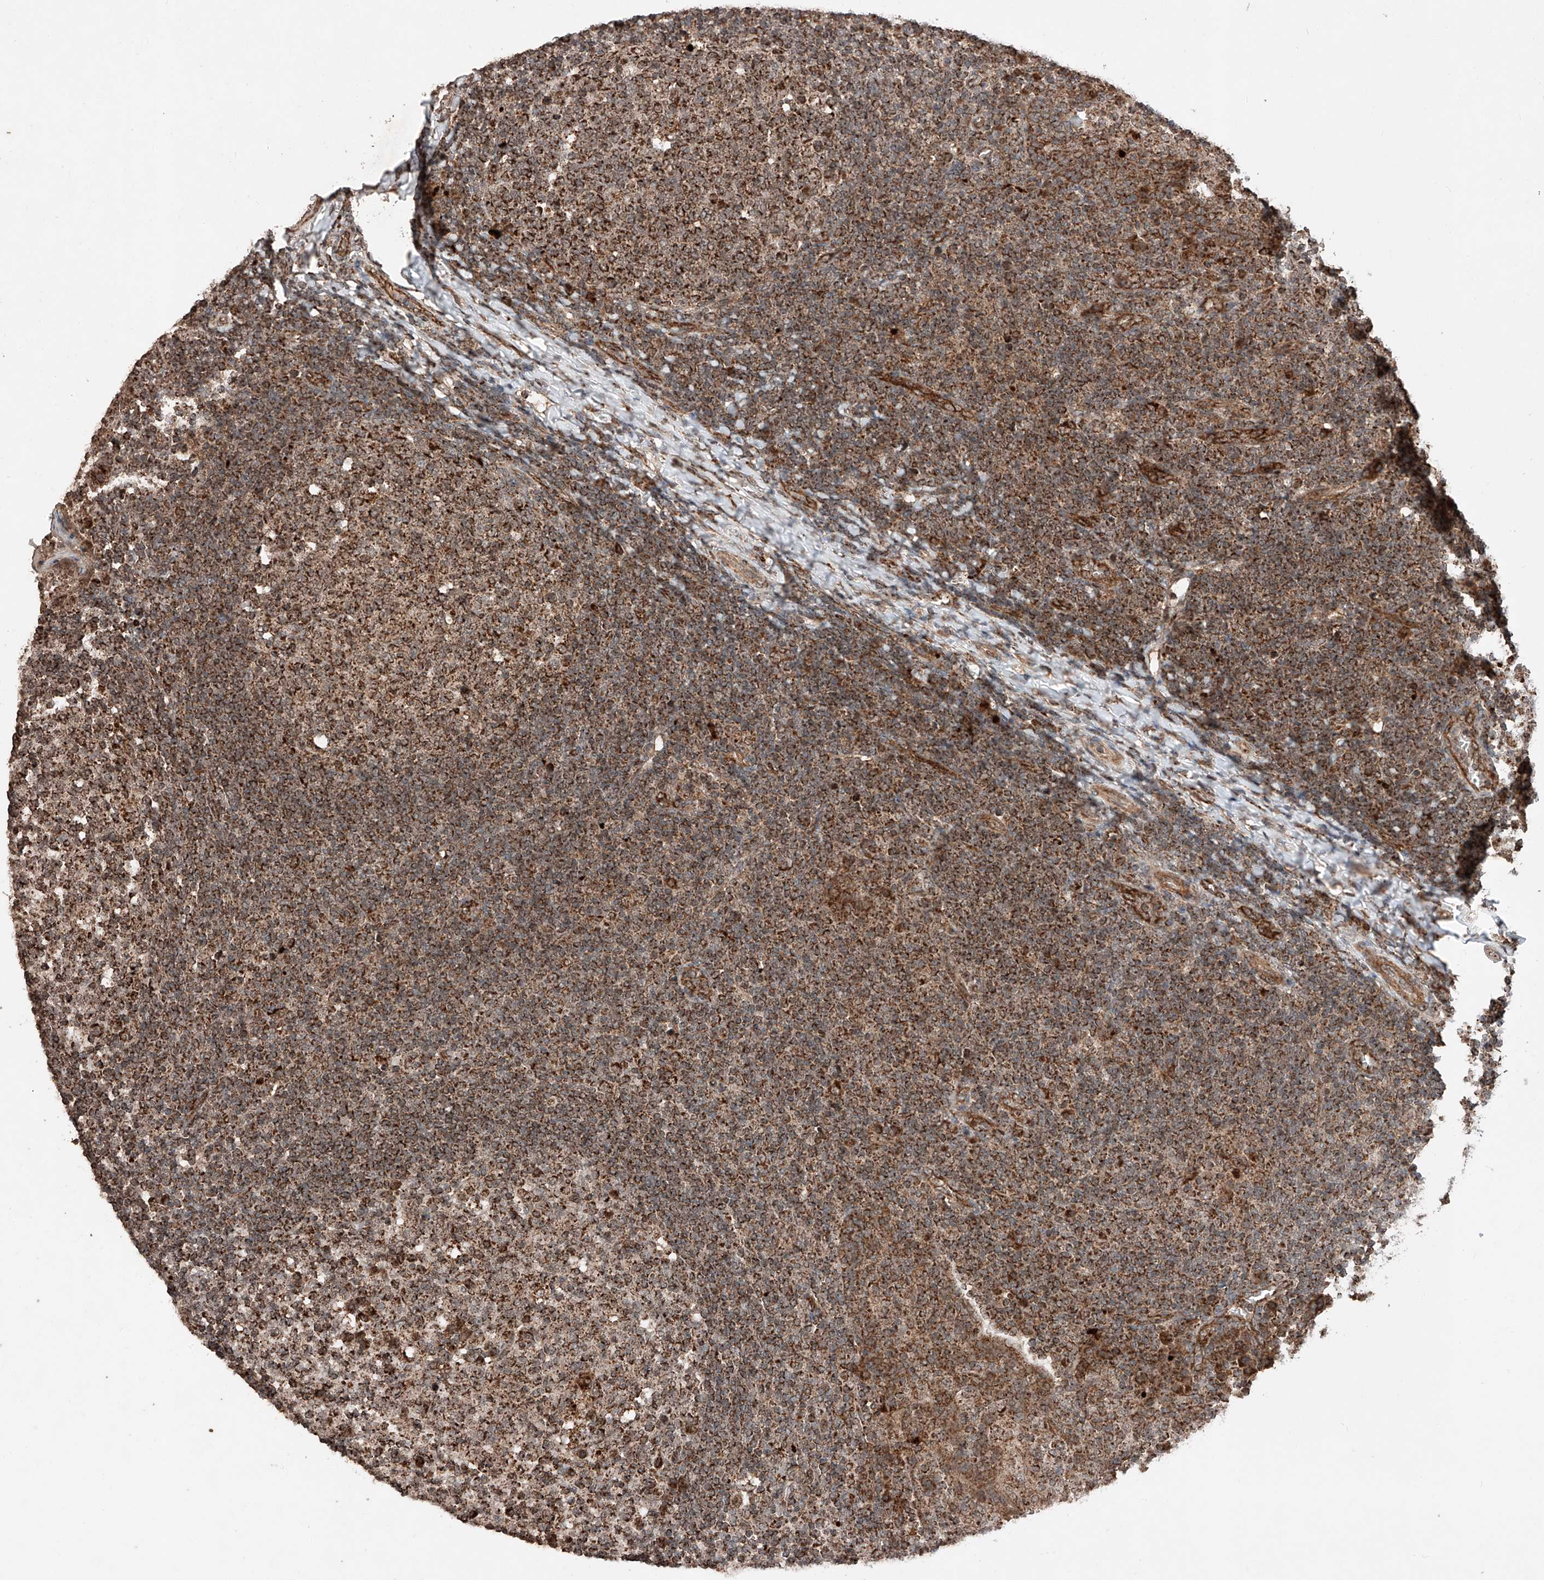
{"staining": {"intensity": "strong", "quantity": ">75%", "location": "cytoplasmic/membranous"}, "tissue": "tonsil", "cell_type": "Germinal center cells", "image_type": "normal", "snomed": [{"axis": "morphology", "description": "Normal tissue, NOS"}, {"axis": "topography", "description": "Tonsil"}], "caption": "Tonsil stained with DAB (3,3'-diaminobenzidine) immunohistochemistry (IHC) displays high levels of strong cytoplasmic/membranous staining in approximately >75% of germinal center cells.", "gene": "ZSCAN29", "patient": {"sex": "female", "age": 19}}